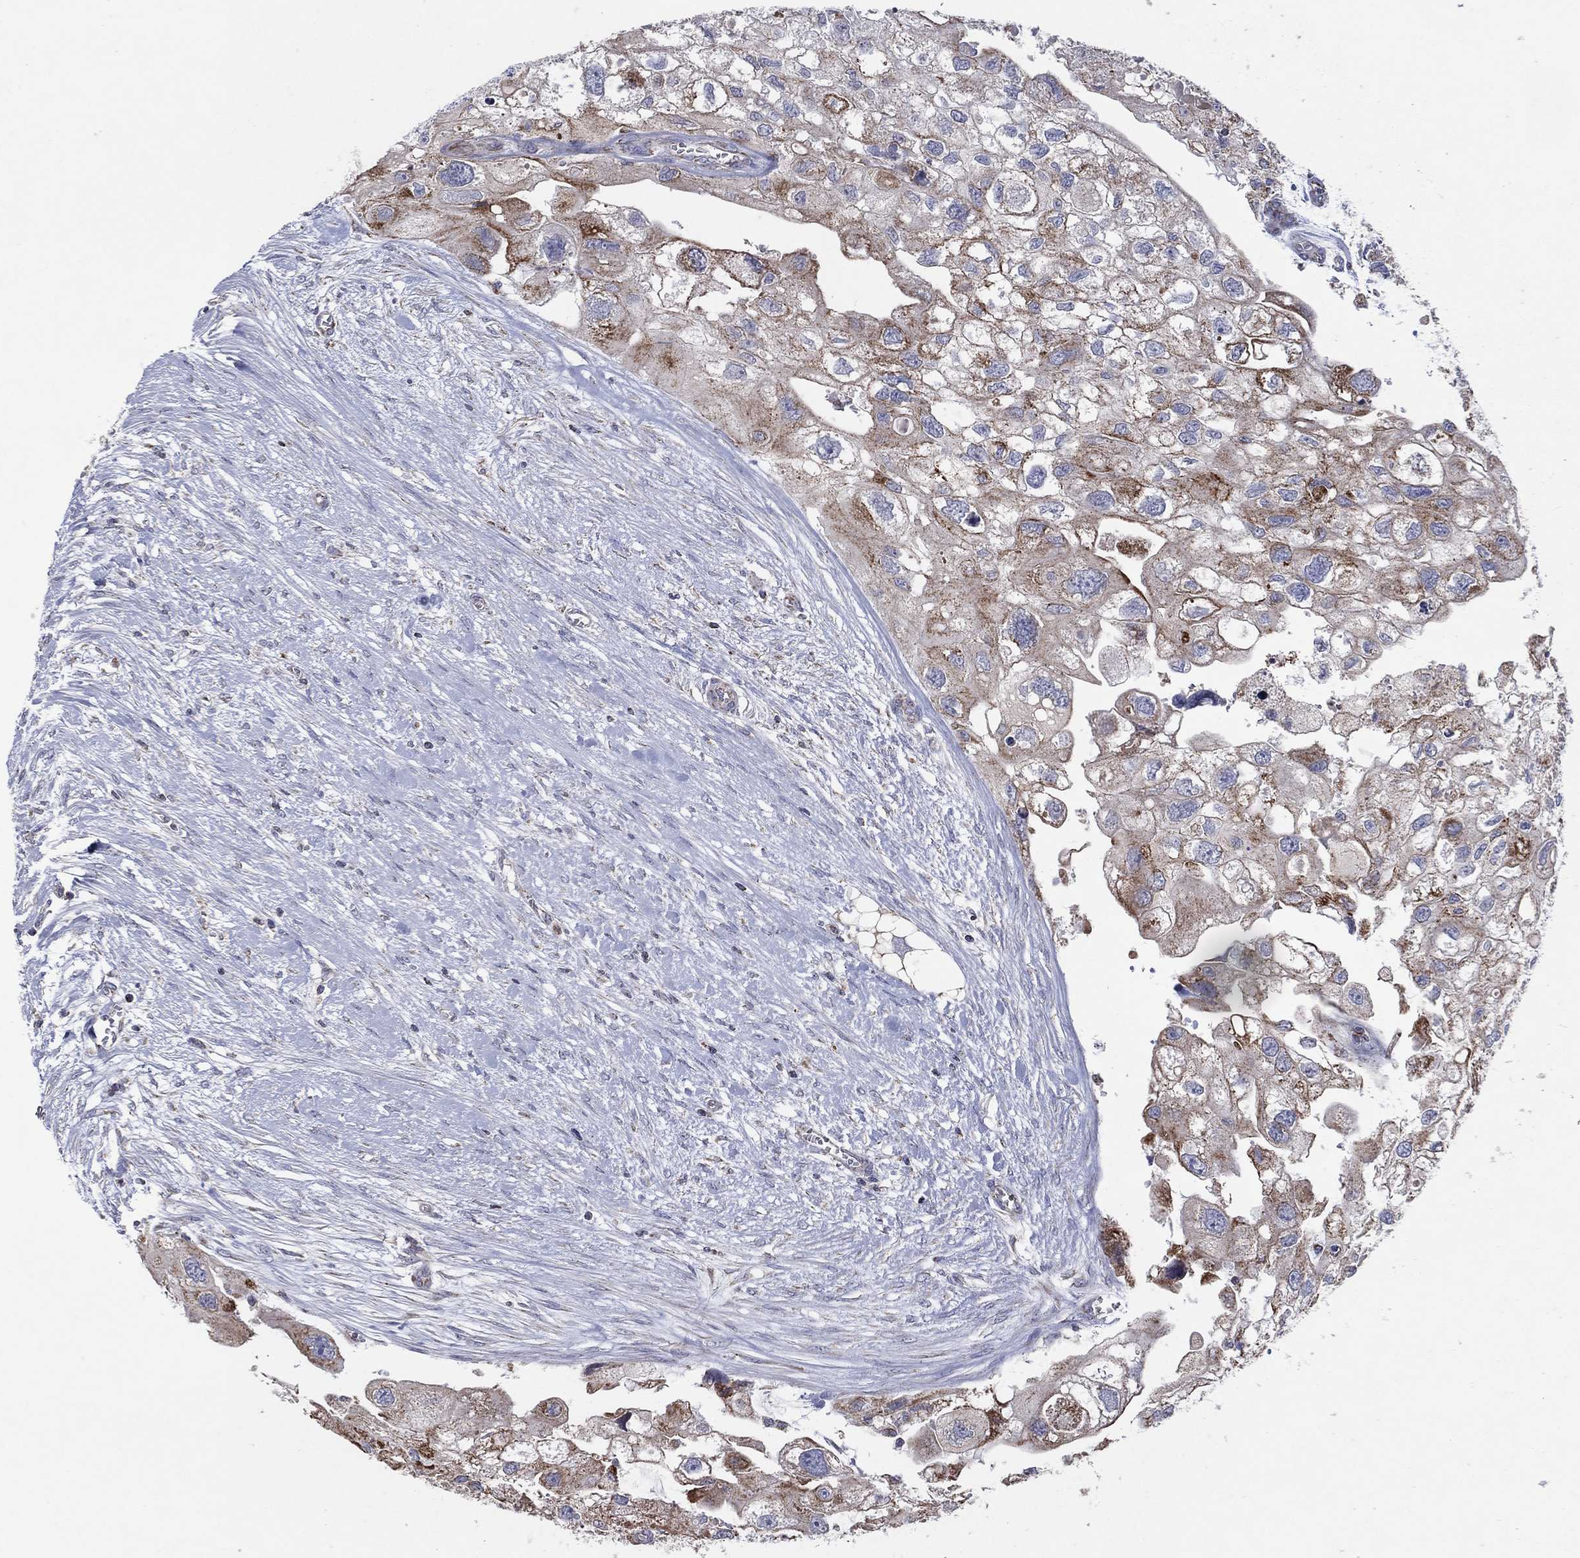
{"staining": {"intensity": "moderate", "quantity": "25%-75%", "location": "cytoplasmic/membranous"}, "tissue": "urothelial cancer", "cell_type": "Tumor cells", "image_type": "cancer", "snomed": [{"axis": "morphology", "description": "Urothelial carcinoma, High grade"}, {"axis": "topography", "description": "Urinary bladder"}], "caption": "Immunohistochemical staining of human urothelial carcinoma (high-grade) demonstrates medium levels of moderate cytoplasmic/membranous protein staining in approximately 25%-75% of tumor cells.", "gene": "C9orf85", "patient": {"sex": "male", "age": 59}}